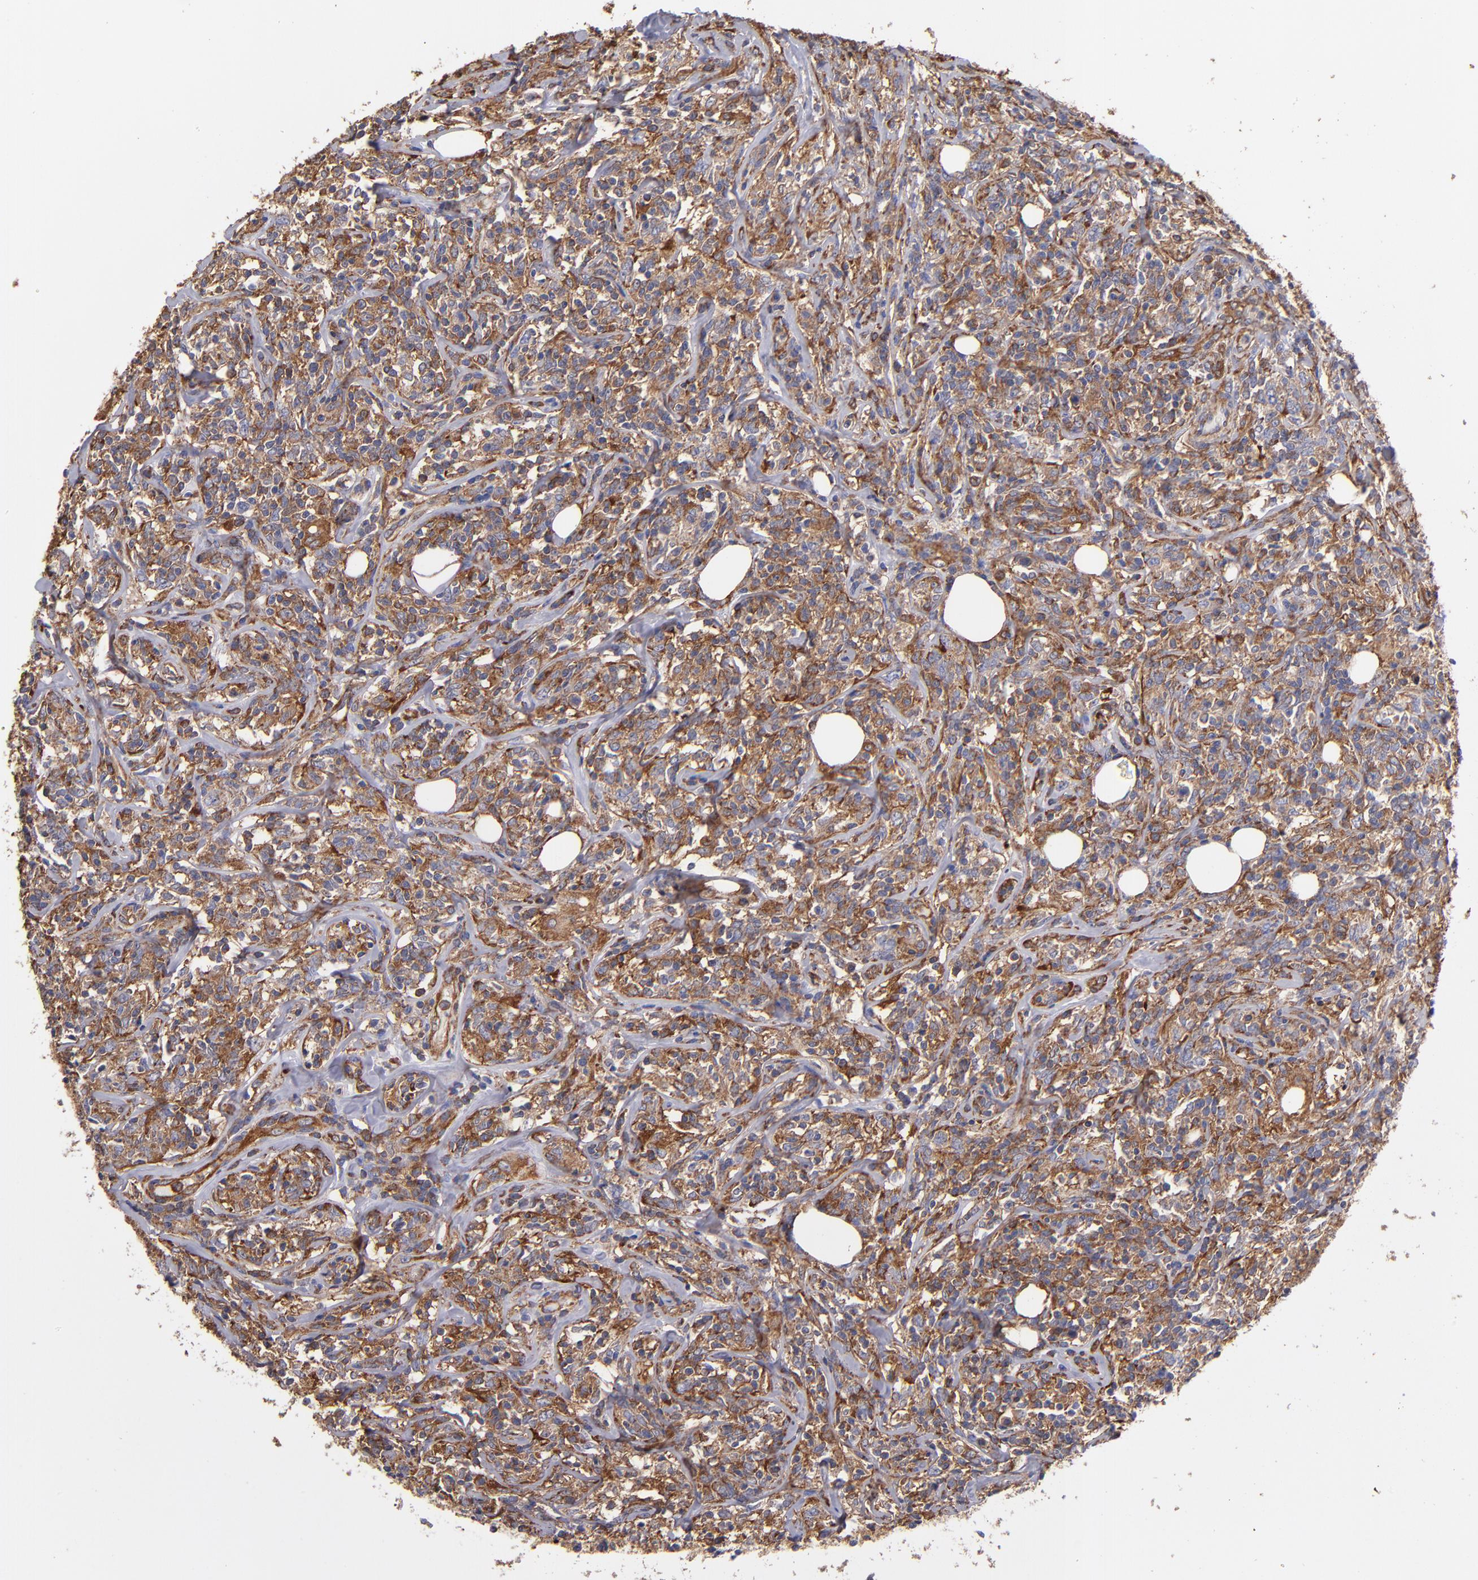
{"staining": {"intensity": "moderate", "quantity": "25%-75%", "location": "cytoplasmic/membranous"}, "tissue": "lymphoma", "cell_type": "Tumor cells", "image_type": "cancer", "snomed": [{"axis": "morphology", "description": "Malignant lymphoma, non-Hodgkin's type, High grade"}, {"axis": "topography", "description": "Lymph node"}], "caption": "A brown stain highlights moderate cytoplasmic/membranous expression of a protein in human lymphoma tumor cells.", "gene": "MVP", "patient": {"sex": "female", "age": 84}}